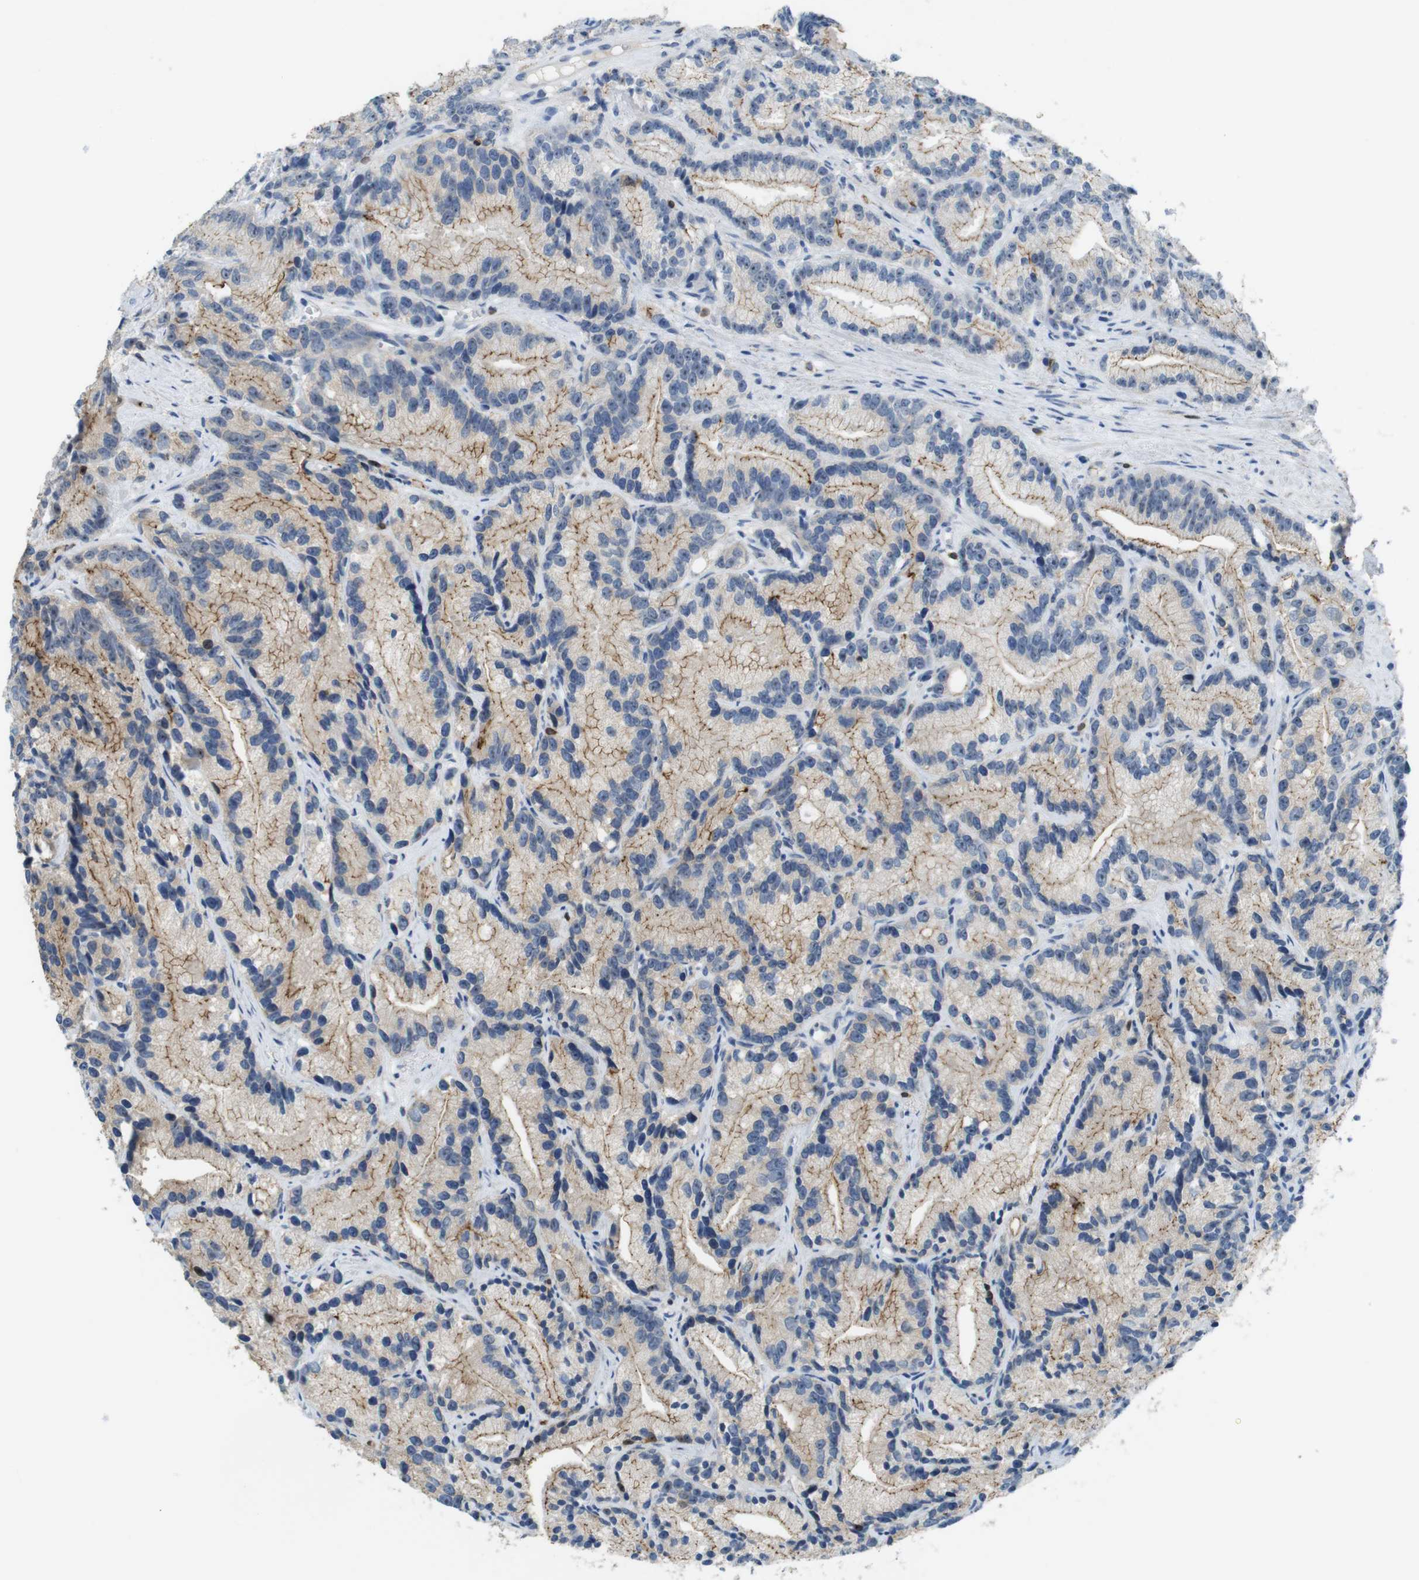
{"staining": {"intensity": "weak", "quantity": "25%-75%", "location": "cytoplasmic/membranous"}, "tissue": "prostate cancer", "cell_type": "Tumor cells", "image_type": "cancer", "snomed": [{"axis": "morphology", "description": "Adenocarcinoma, Low grade"}, {"axis": "topography", "description": "Prostate"}], "caption": "A high-resolution micrograph shows IHC staining of prostate cancer, which shows weak cytoplasmic/membranous staining in approximately 25%-75% of tumor cells.", "gene": "TJP3", "patient": {"sex": "male", "age": 89}}